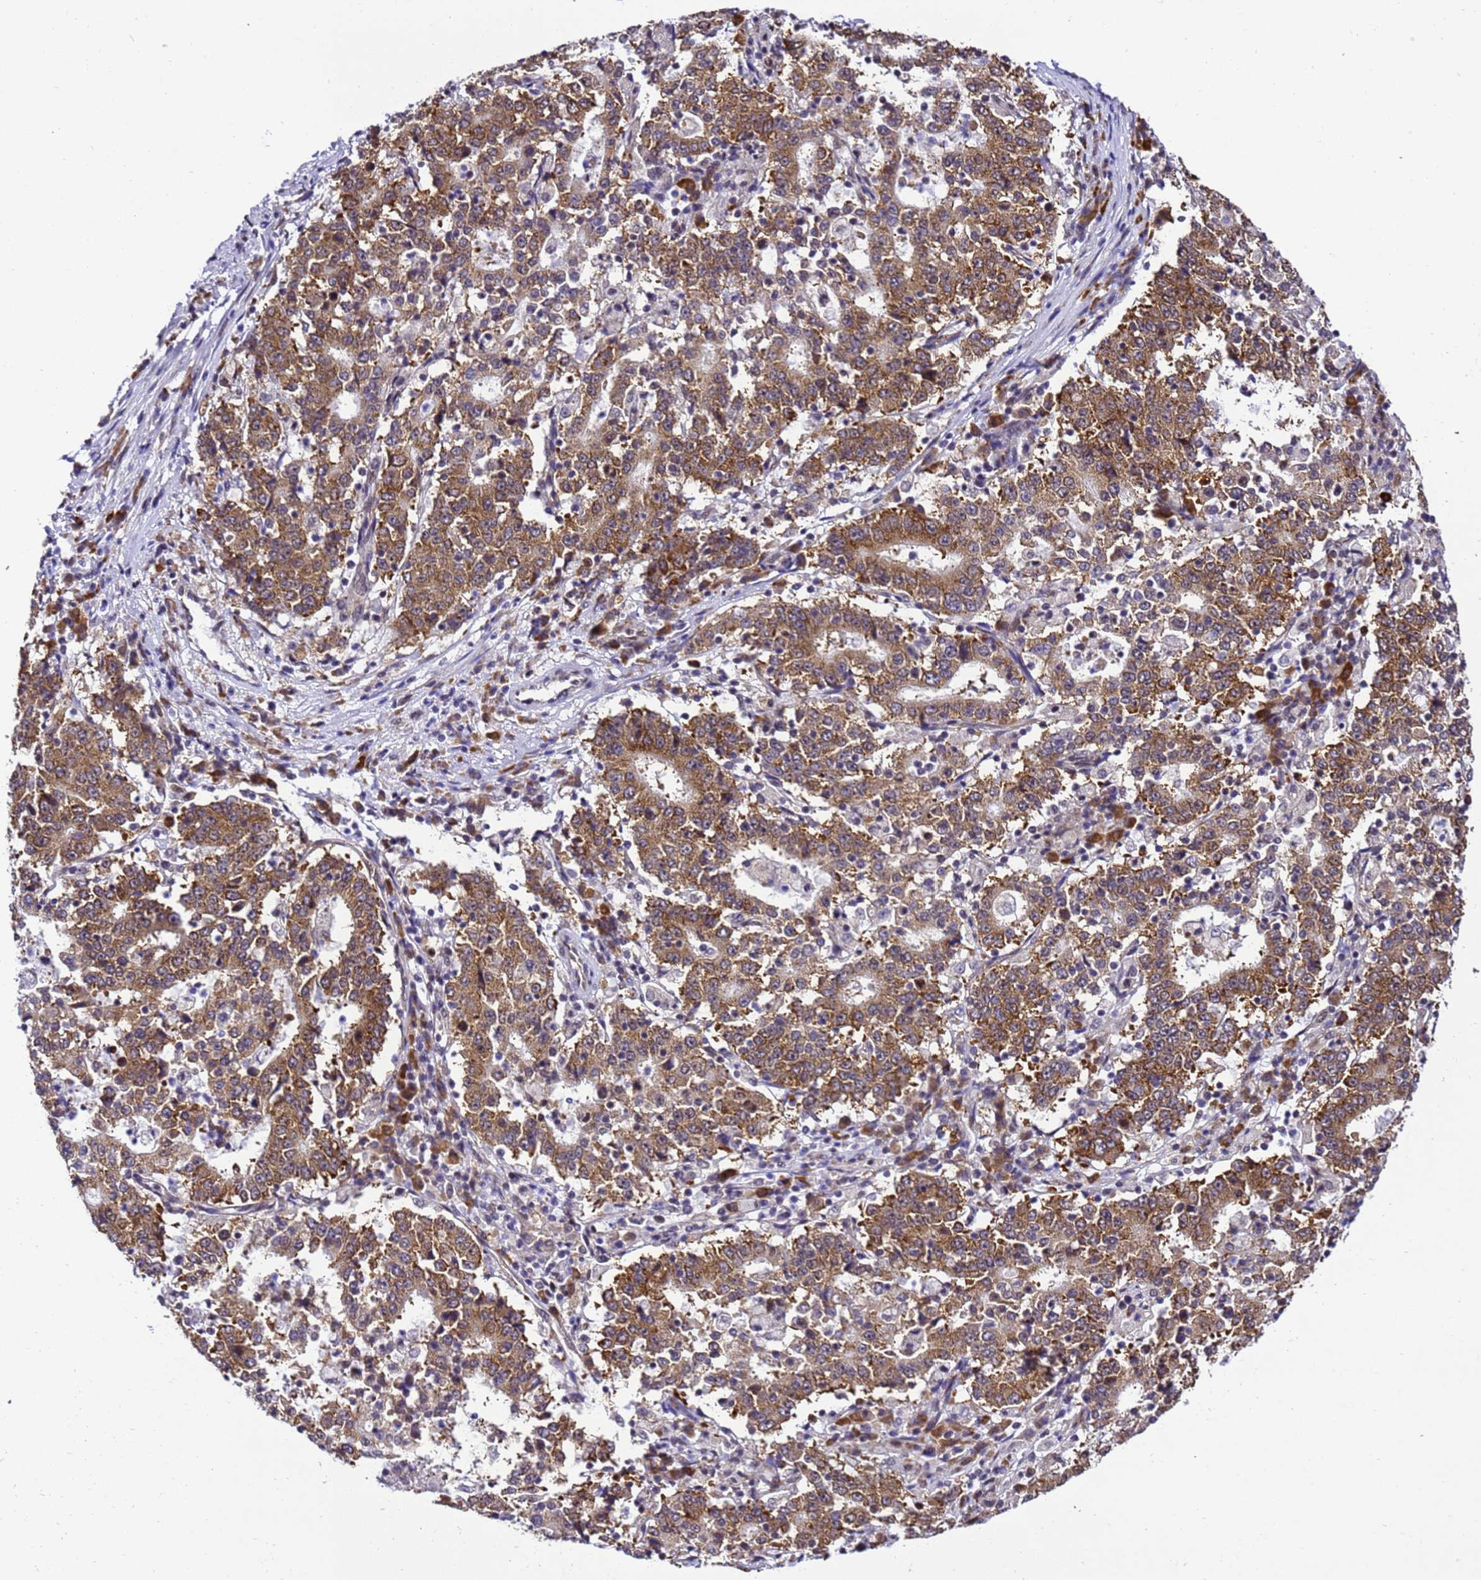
{"staining": {"intensity": "moderate", "quantity": ">75%", "location": "cytoplasmic/membranous"}, "tissue": "stomach cancer", "cell_type": "Tumor cells", "image_type": "cancer", "snomed": [{"axis": "morphology", "description": "Adenocarcinoma, NOS"}, {"axis": "topography", "description": "Stomach"}], "caption": "The image reveals immunohistochemical staining of stomach cancer. There is moderate cytoplasmic/membranous positivity is seen in about >75% of tumor cells.", "gene": "SMN1", "patient": {"sex": "male", "age": 59}}